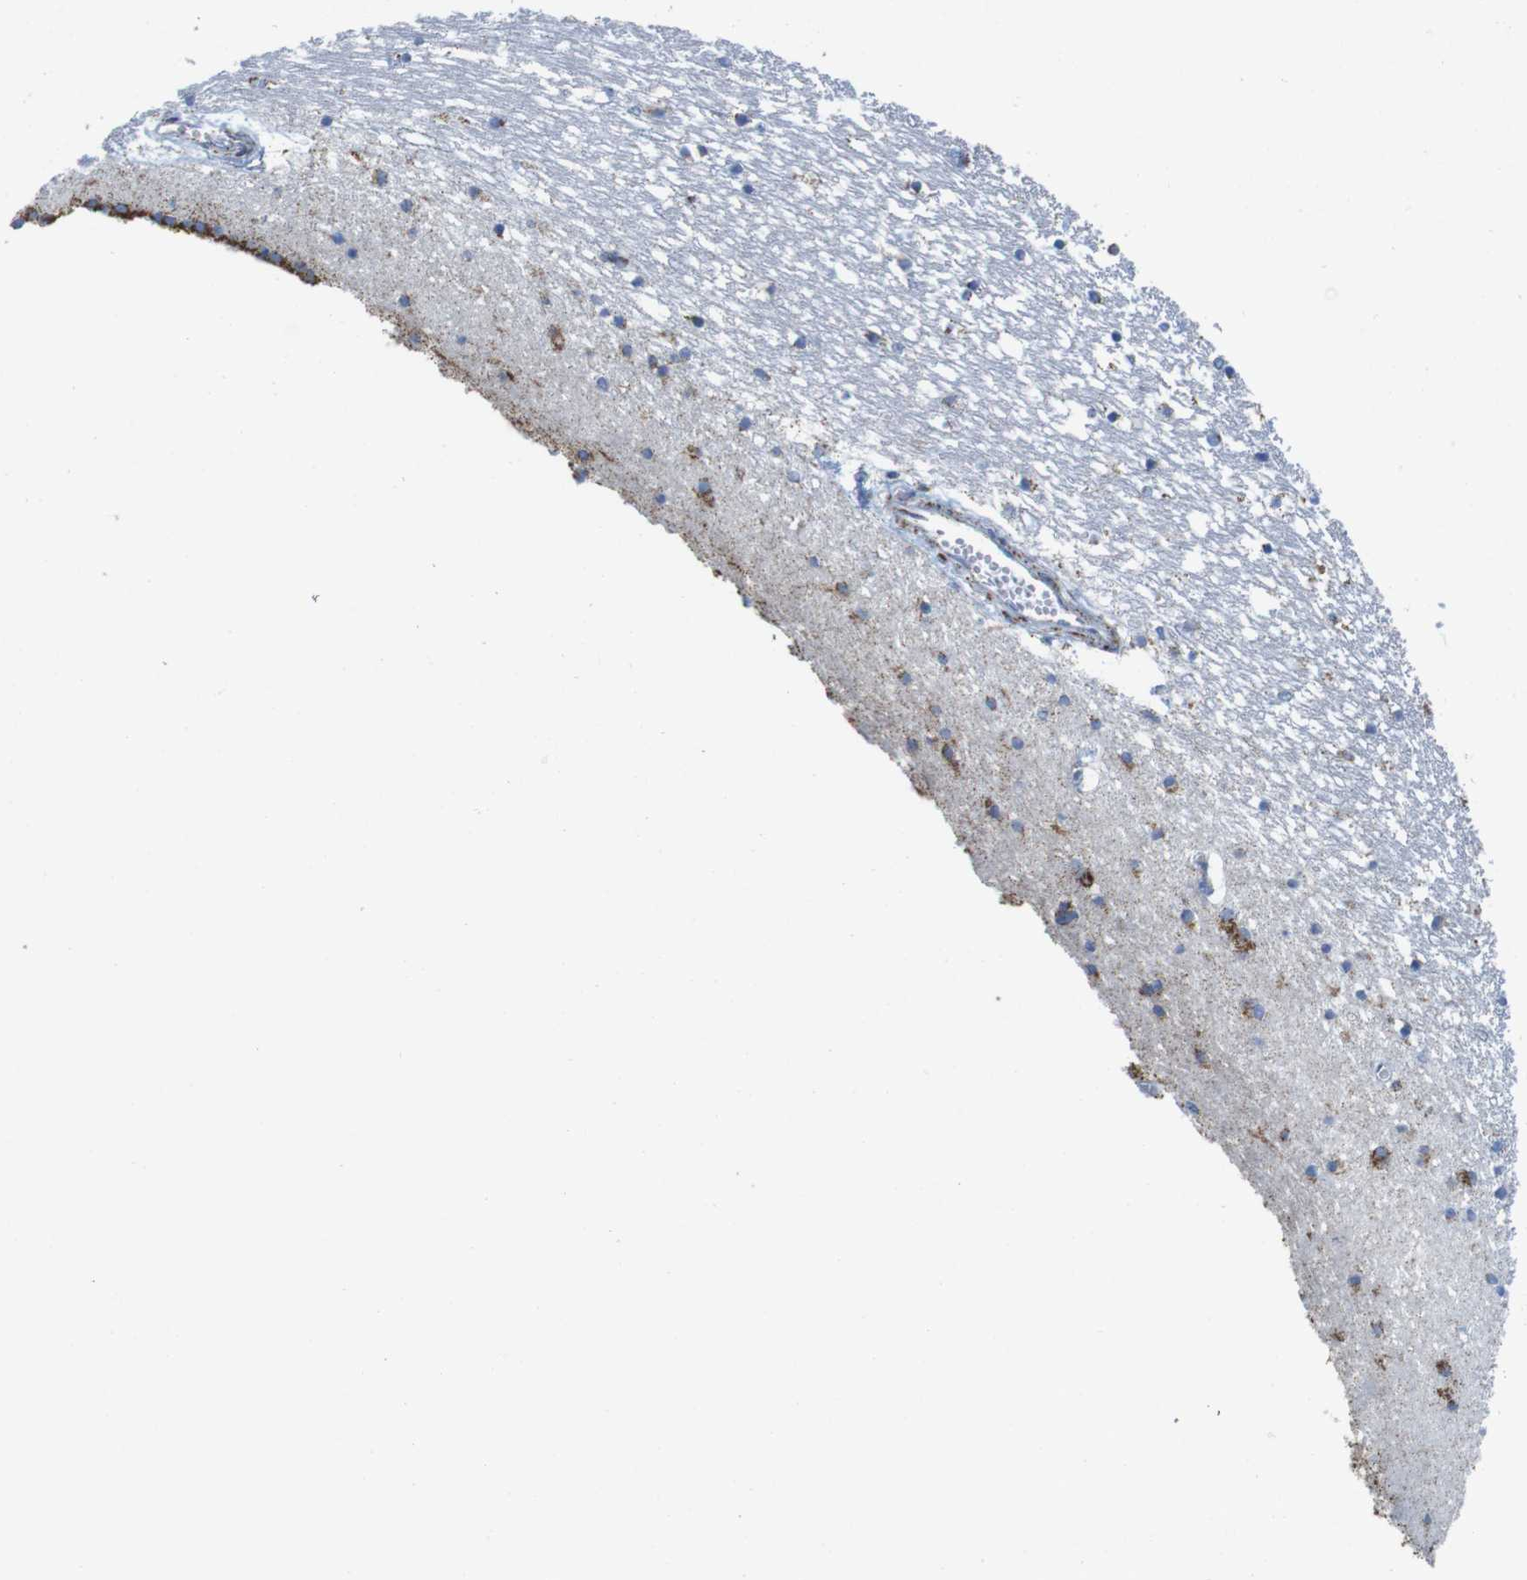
{"staining": {"intensity": "moderate", "quantity": "25%-75%", "location": "cytoplasmic/membranous"}, "tissue": "caudate", "cell_type": "Glial cells", "image_type": "normal", "snomed": [{"axis": "morphology", "description": "Normal tissue, NOS"}, {"axis": "topography", "description": "Lateral ventricle wall"}], "caption": "IHC image of unremarkable human caudate stained for a protein (brown), which reveals medium levels of moderate cytoplasmic/membranous staining in about 25%-75% of glial cells.", "gene": "ATP5PO", "patient": {"sex": "male", "age": 45}}